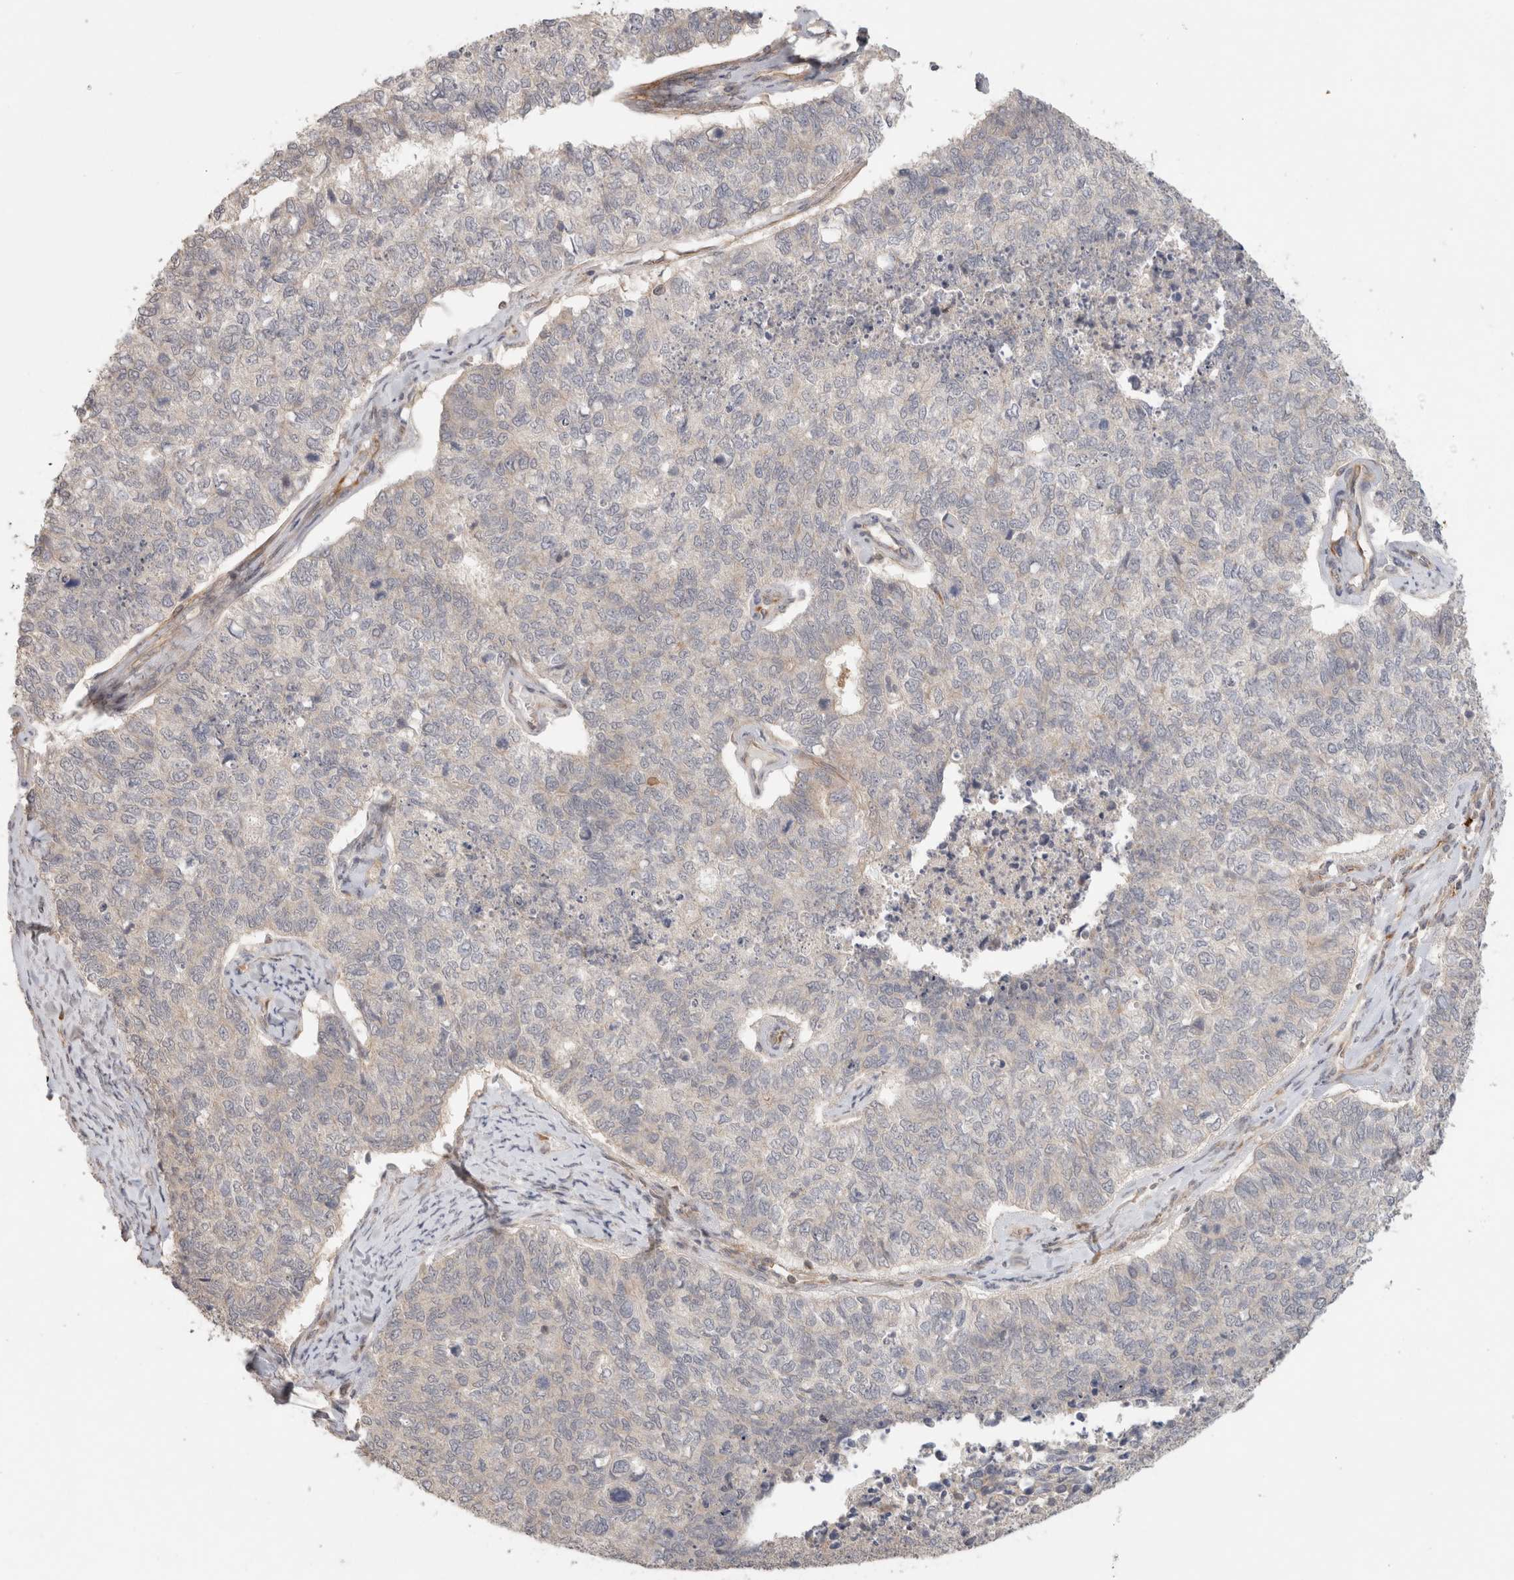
{"staining": {"intensity": "negative", "quantity": "none", "location": "none"}, "tissue": "cervical cancer", "cell_type": "Tumor cells", "image_type": "cancer", "snomed": [{"axis": "morphology", "description": "Squamous cell carcinoma, NOS"}, {"axis": "topography", "description": "Cervix"}], "caption": "Human squamous cell carcinoma (cervical) stained for a protein using immunohistochemistry (IHC) exhibits no expression in tumor cells.", "gene": "HSPG2", "patient": {"sex": "female", "age": 63}}